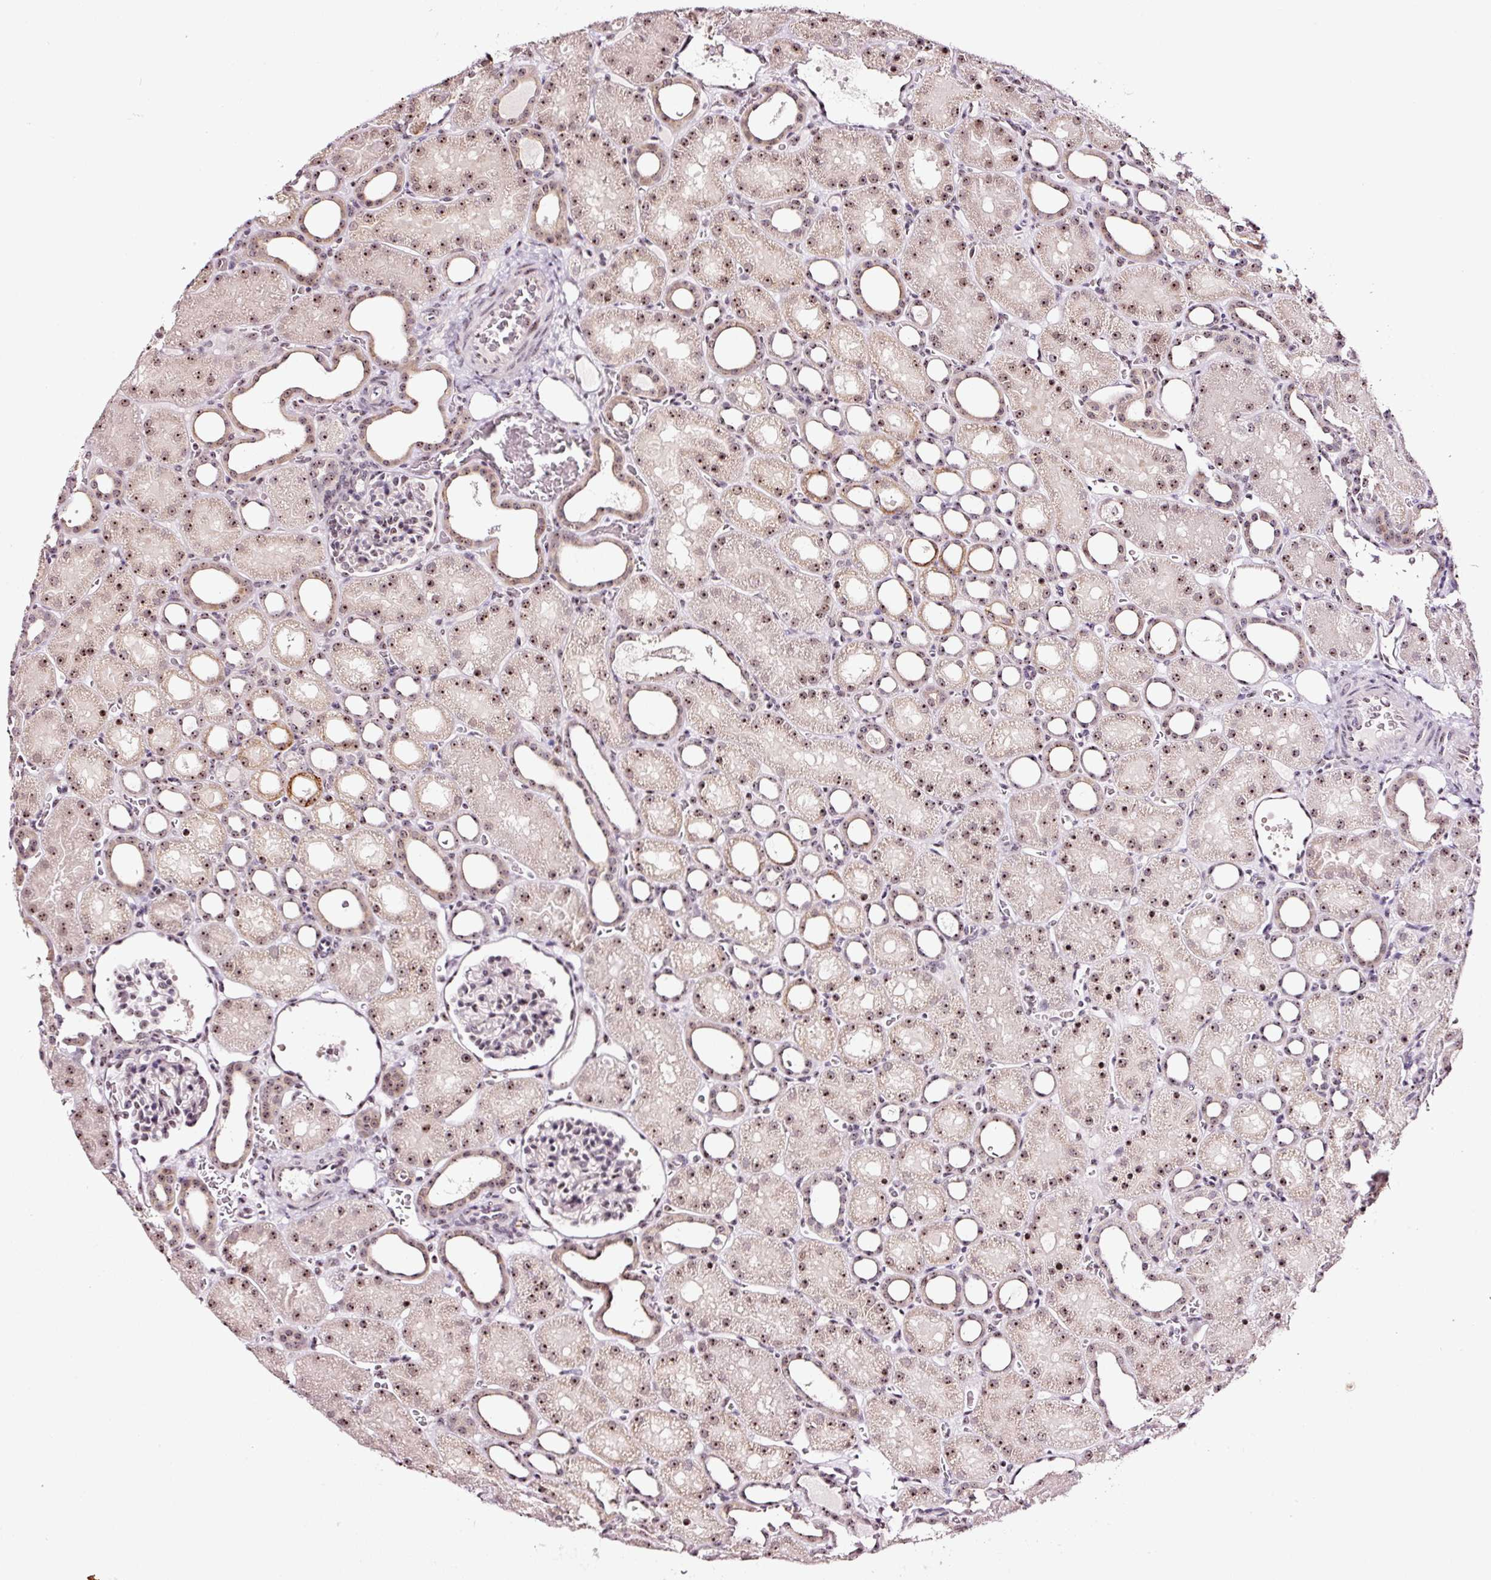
{"staining": {"intensity": "moderate", "quantity": "<25%", "location": "nuclear"}, "tissue": "kidney", "cell_type": "Cells in glomeruli", "image_type": "normal", "snomed": [{"axis": "morphology", "description": "Normal tissue, NOS"}, {"axis": "topography", "description": "Kidney"}], "caption": "This micrograph displays IHC staining of benign human kidney, with low moderate nuclear staining in about <25% of cells in glomeruli.", "gene": "GNL3", "patient": {"sex": "male", "age": 2}}